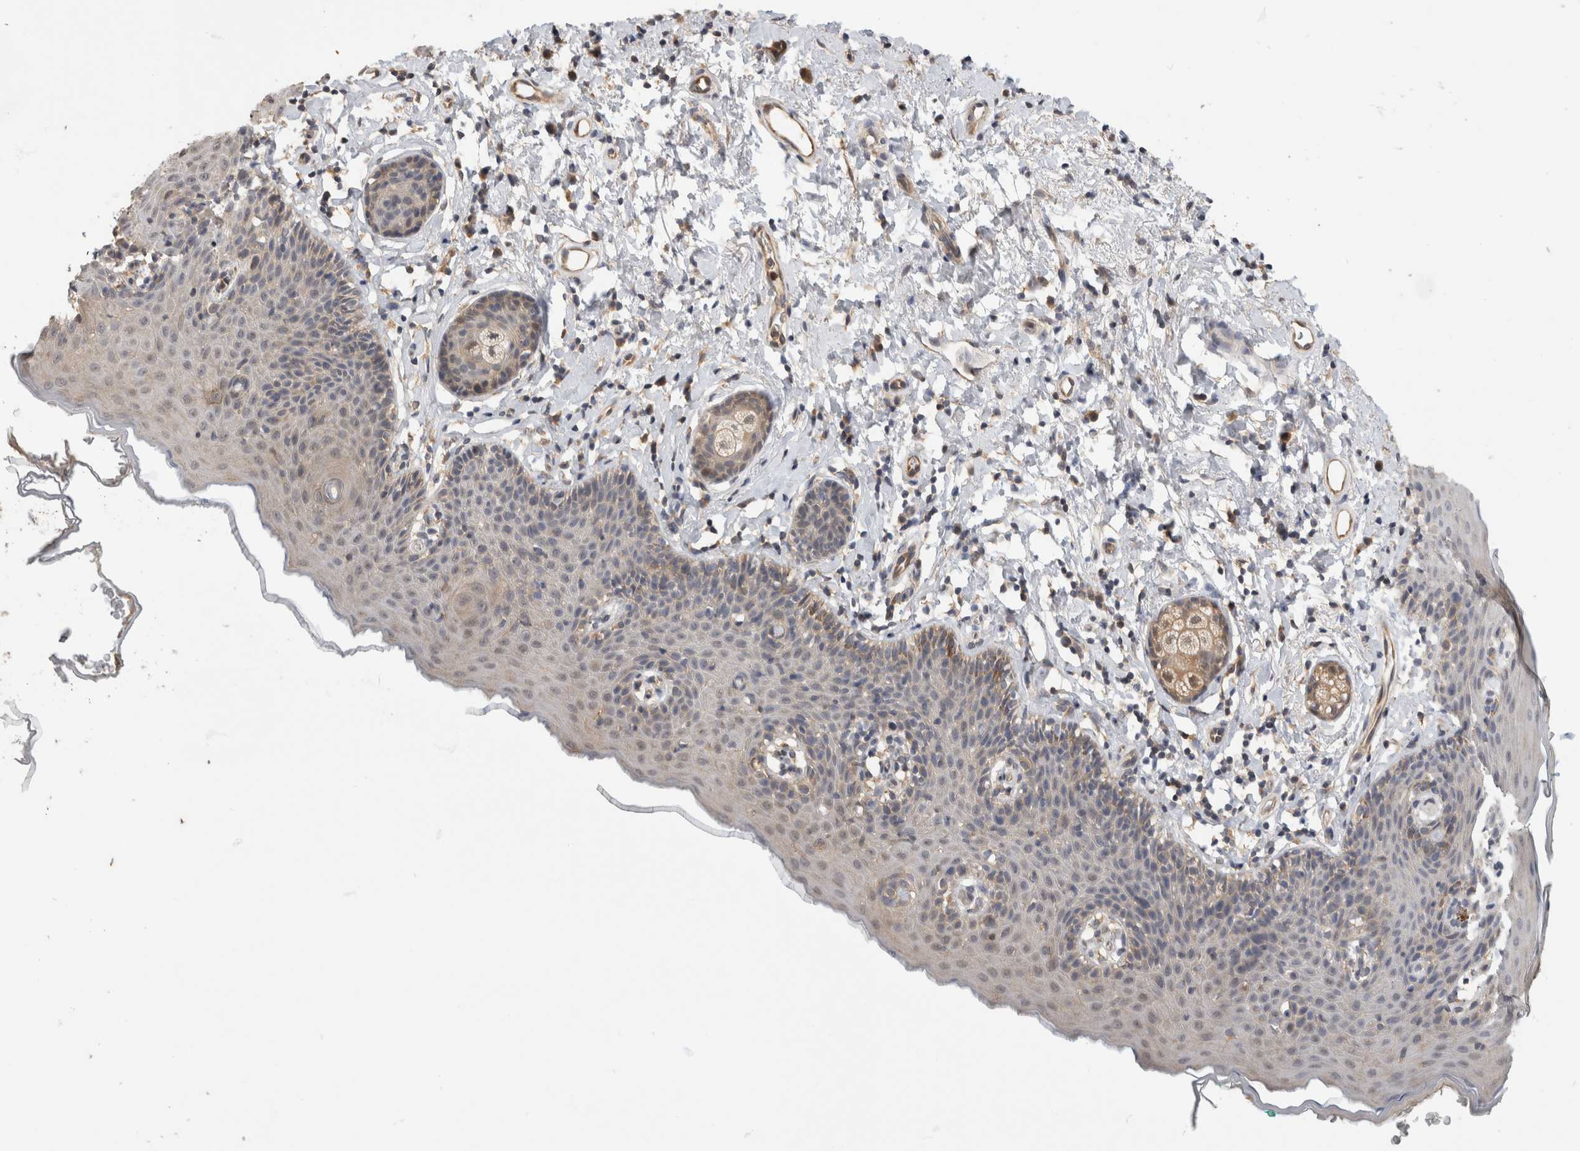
{"staining": {"intensity": "weak", "quantity": "25%-75%", "location": "cytoplasmic/membranous"}, "tissue": "skin", "cell_type": "Epidermal cells", "image_type": "normal", "snomed": [{"axis": "morphology", "description": "Normal tissue, NOS"}, {"axis": "topography", "description": "Vulva"}], "caption": "Immunohistochemistry (DAB (3,3'-diaminobenzidine)) staining of unremarkable skin displays weak cytoplasmic/membranous protein expression in about 25%-75% of epidermal cells.", "gene": "PGM1", "patient": {"sex": "female", "age": 66}}